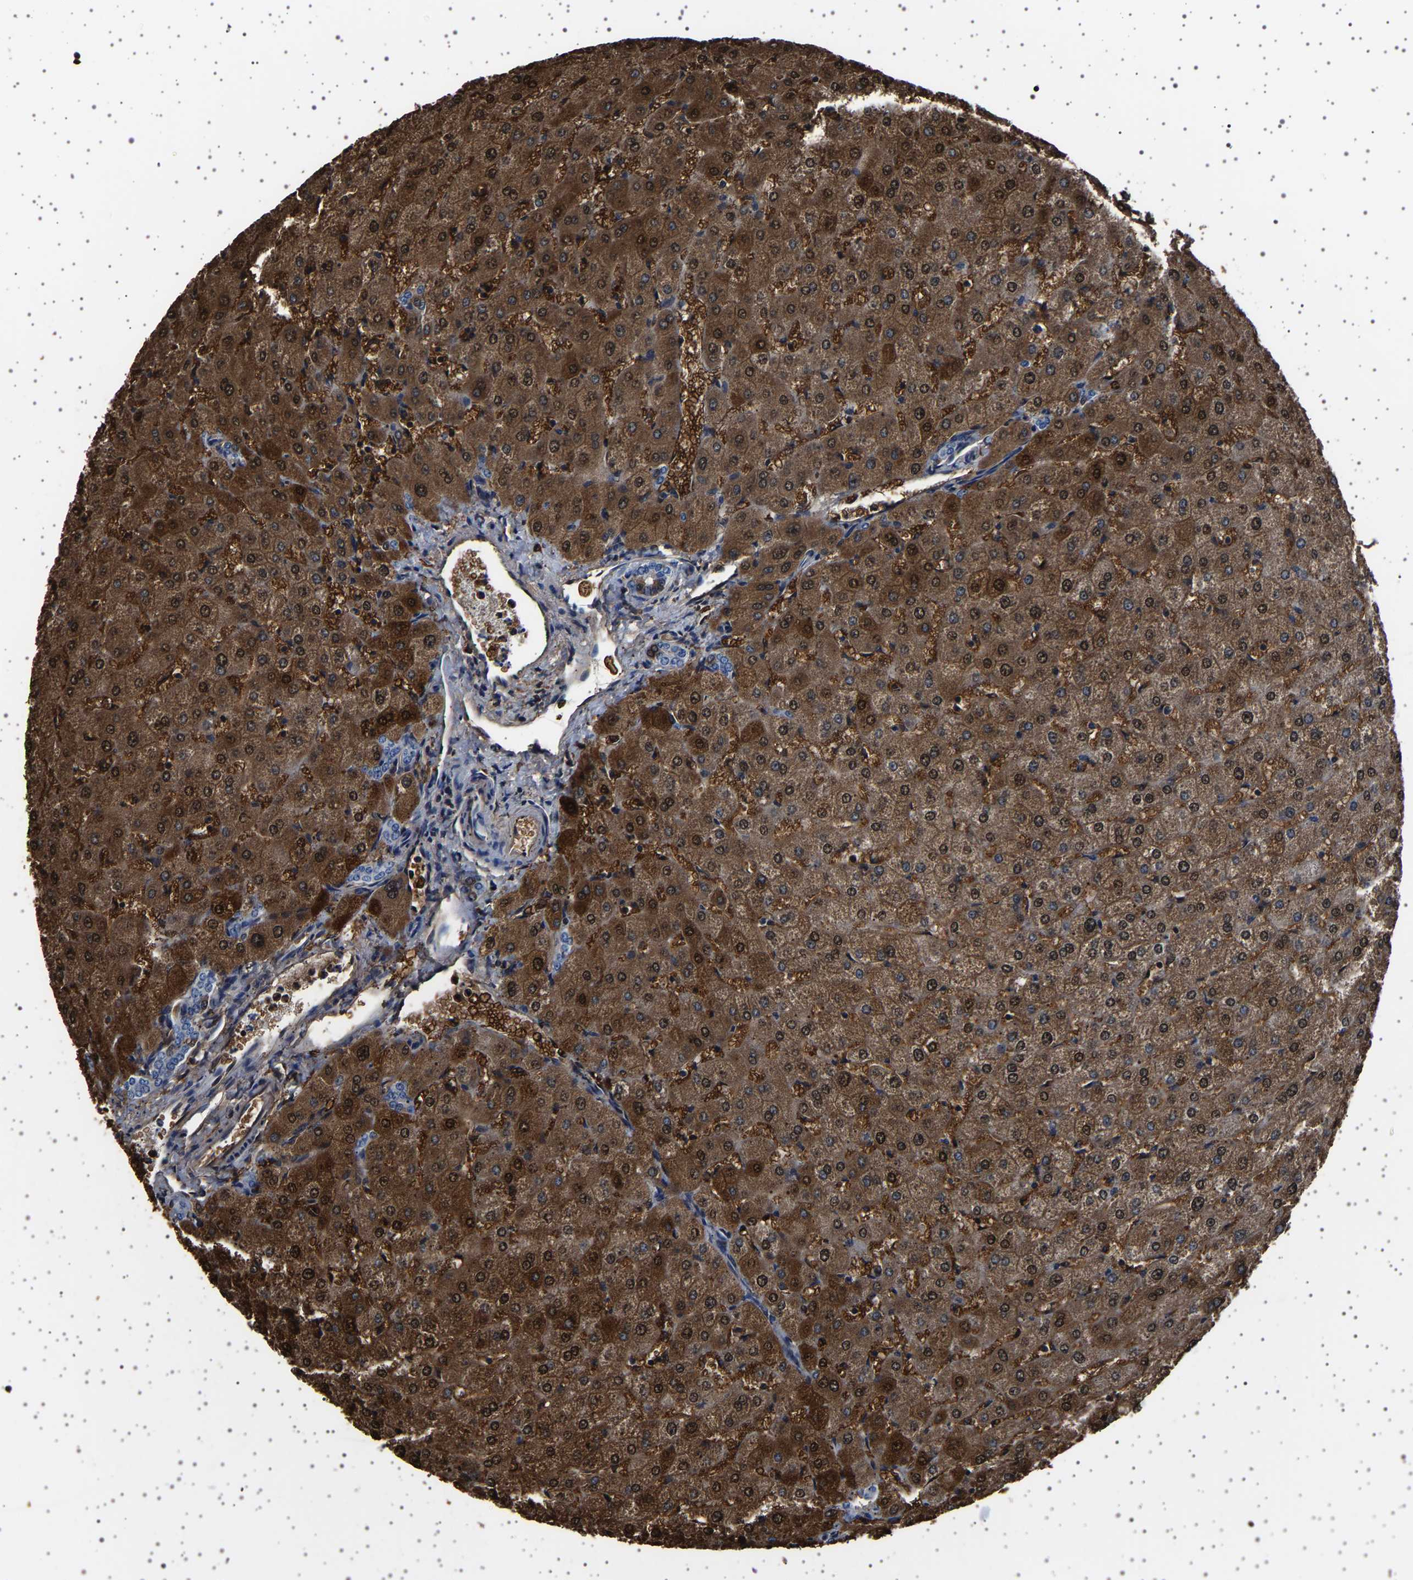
{"staining": {"intensity": "weak", "quantity": "<25%", "location": "cytoplasmic/membranous"}, "tissue": "liver", "cell_type": "Cholangiocytes", "image_type": "normal", "snomed": [{"axis": "morphology", "description": "Normal tissue, NOS"}, {"axis": "morphology", "description": "Fibrosis, NOS"}, {"axis": "topography", "description": "Liver"}], "caption": "Liver stained for a protein using immunohistochemistry (IHC) demonstrates no expression cholangiocytes.", "gene": "IL10RB", "patient": {"sex": "female", "age": 29}}